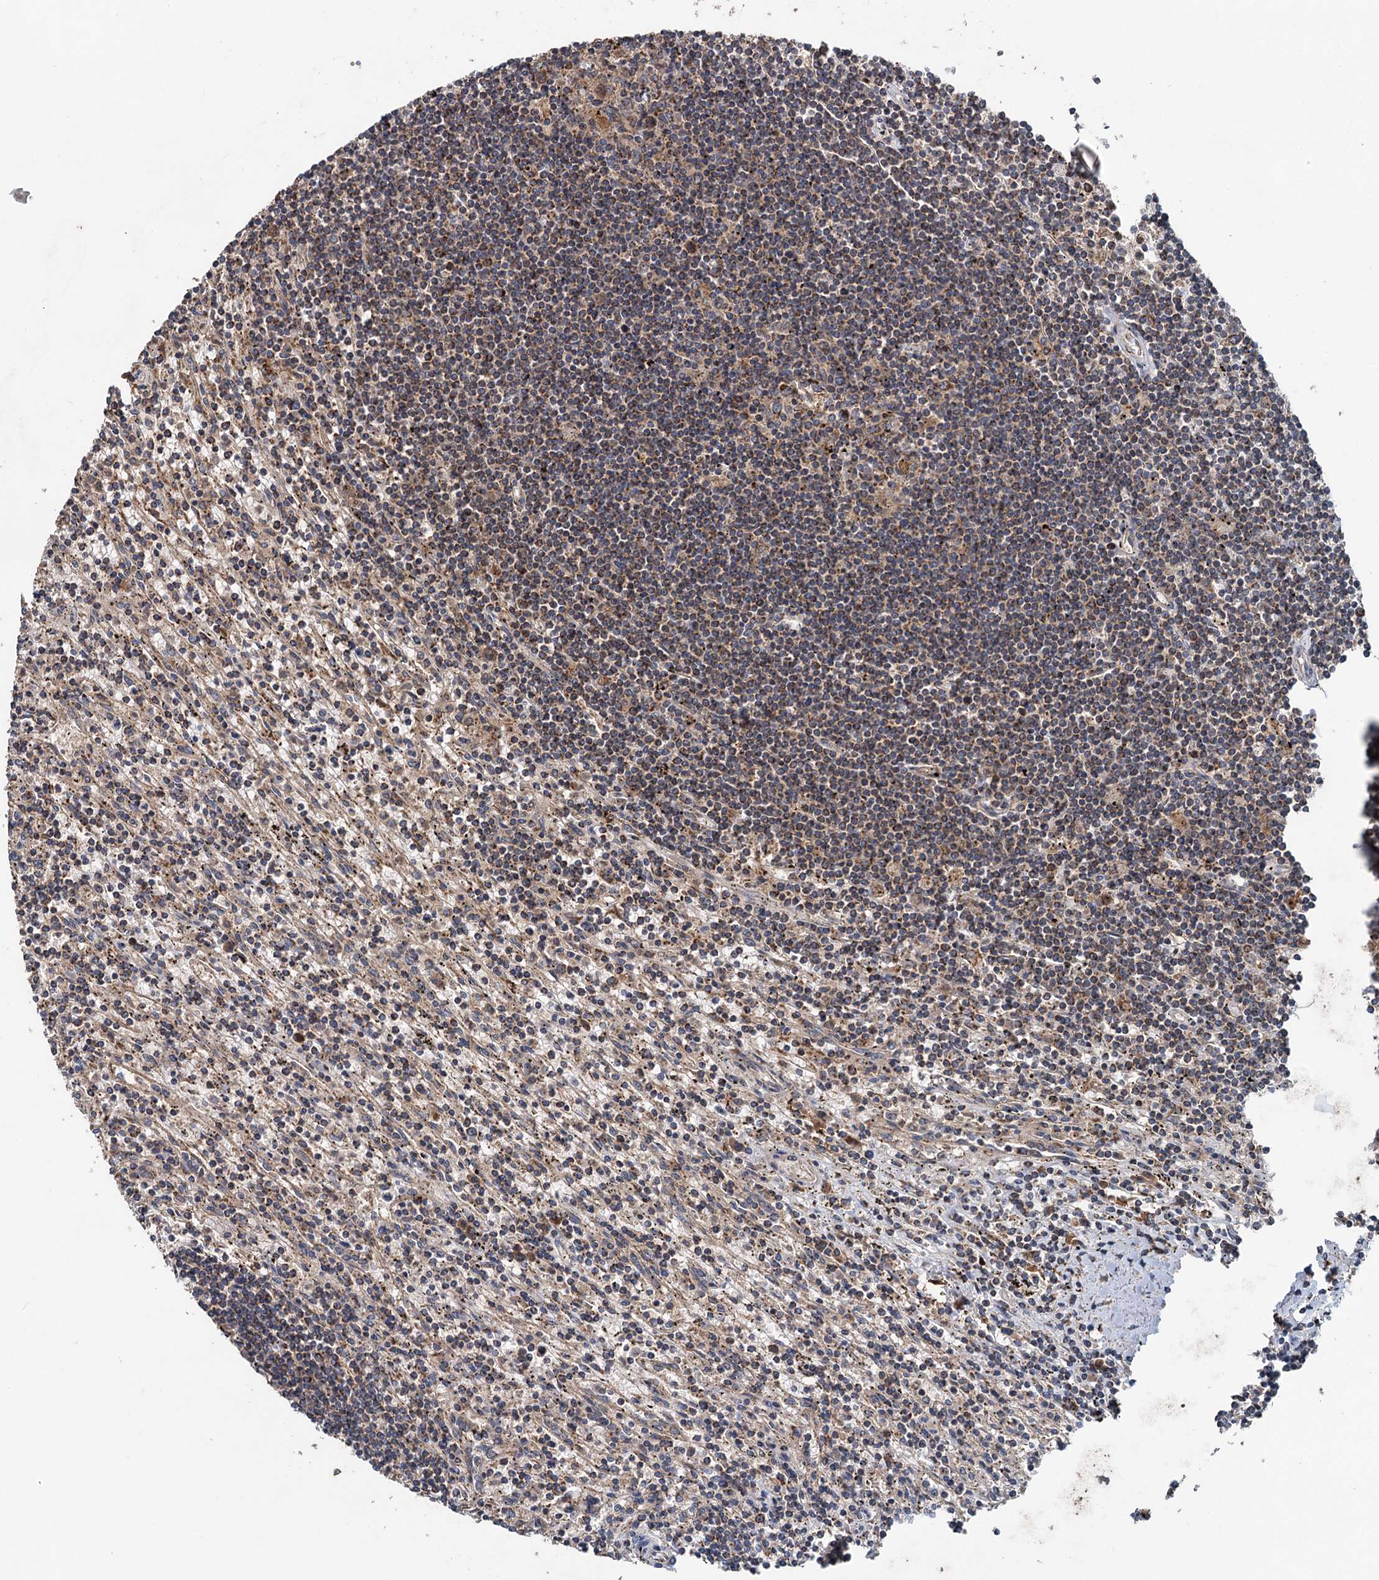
{"staining": {"intensity": "moderate", "quantity": "<25%", "location": "cytoplasmic/membranous"}, "tissue": "lymphoma", "cell_type": "Tumor cells", "image_type": "cancer", "snomed": [{"axis": "morphology", "description": "Malignant lymphoma, non-Hodgkin's type, Low grade"}, {"axis": "topography", "description": "Spleen"}], "caption": "Human lymphoma stained with a brown dye shows moderate cytoplasmic/membranous positive positivity in approximately <25% of tumor cells.", "gene": "OTUB1", "patient": {"sex": "male", "age": 76}}